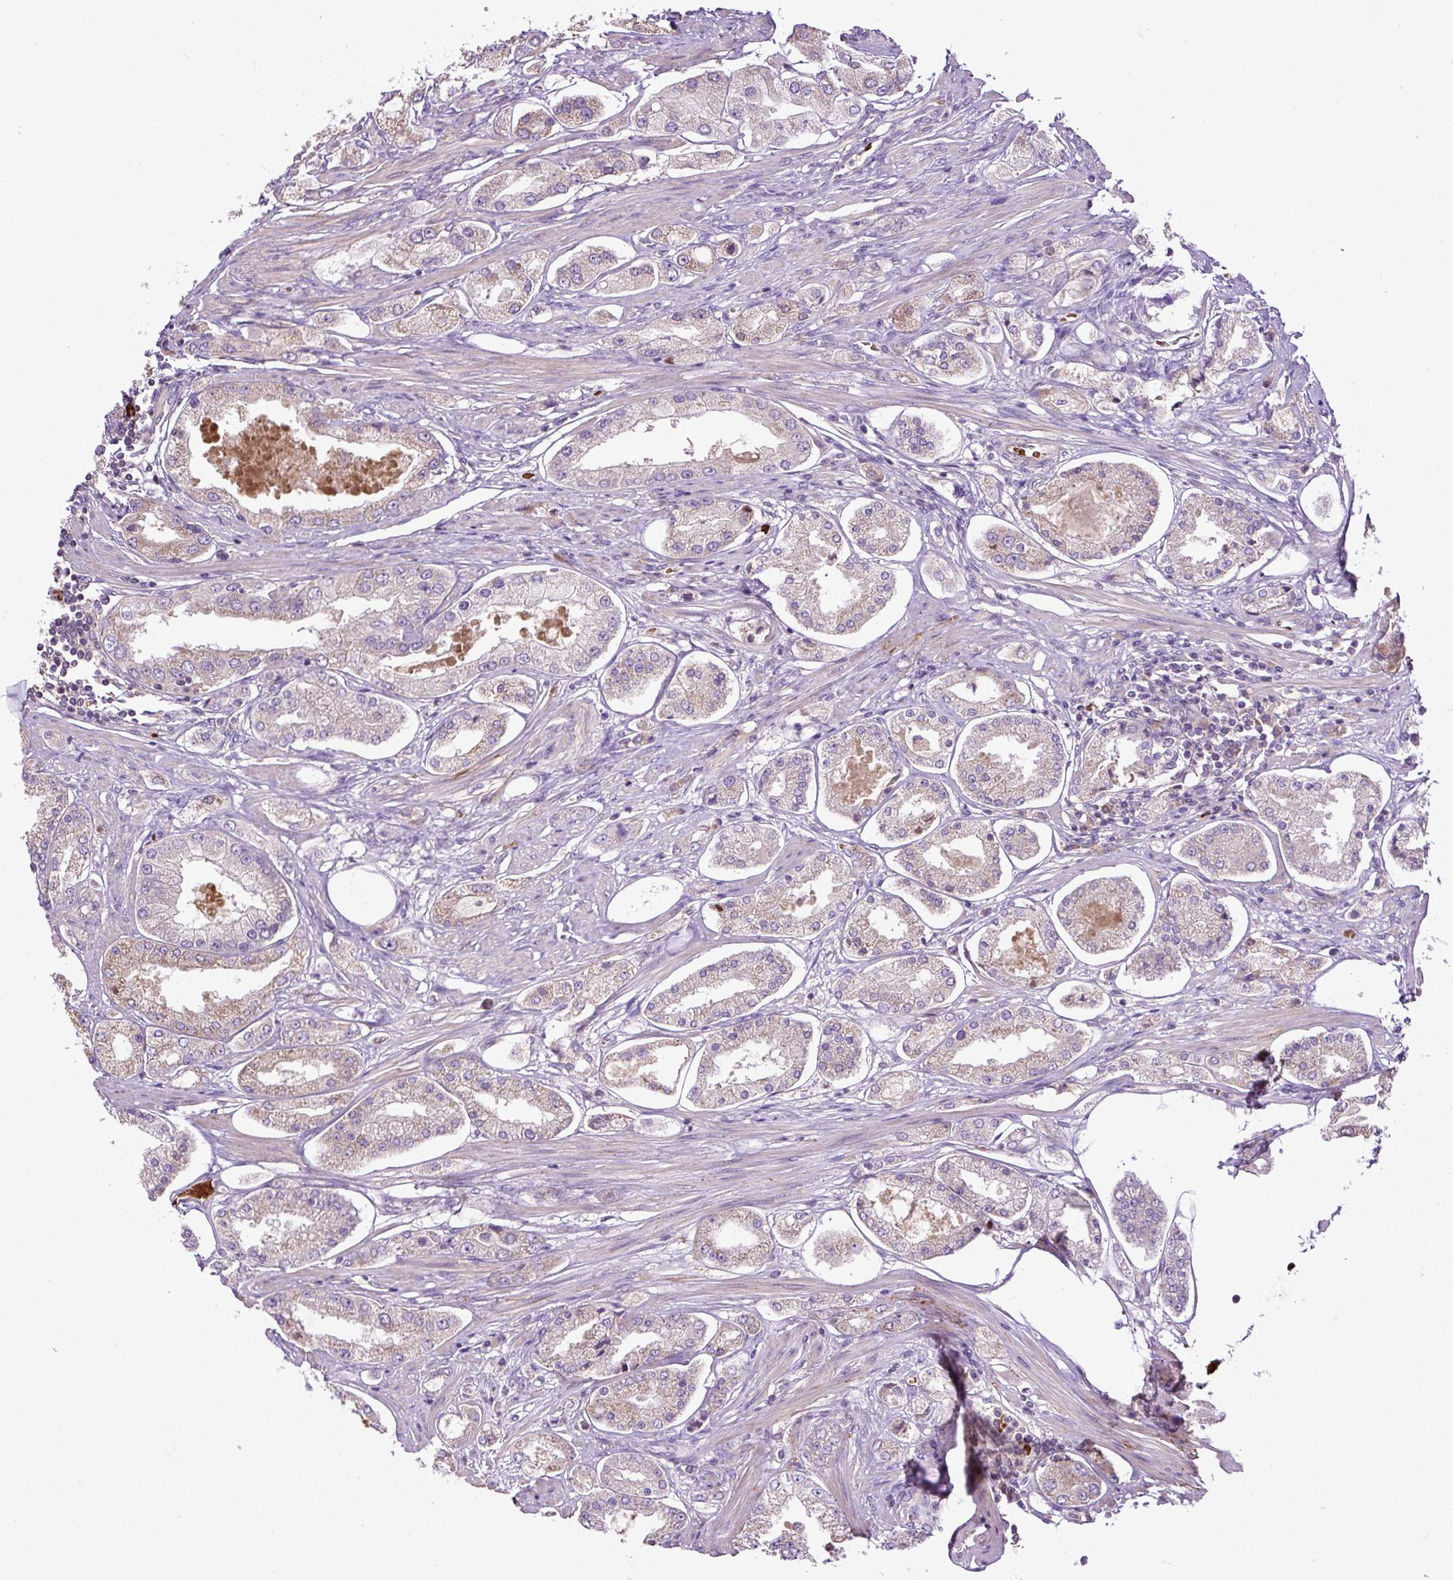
{"staining": {"intensity": "weak", "quantity": "25%-75%", "location": "cytoplasmic/membranous"}, "tissue": "prostate cancer", "cell_type": "Tumor cells", "image_type": "cancer", "snomed": [{"axis": "morphology", "description": "Adenocarcinoma, High grade"}, {"axis": "topography", "description": "Prostate"}], "caption": "Protein expression analysis of prostate cancer reveals weak cytoplasmic/membranous staining in approximately 25%-75% of tumor cells.", "gene": "CXCL13", "patient": {"sex": "male", "age": 69}}